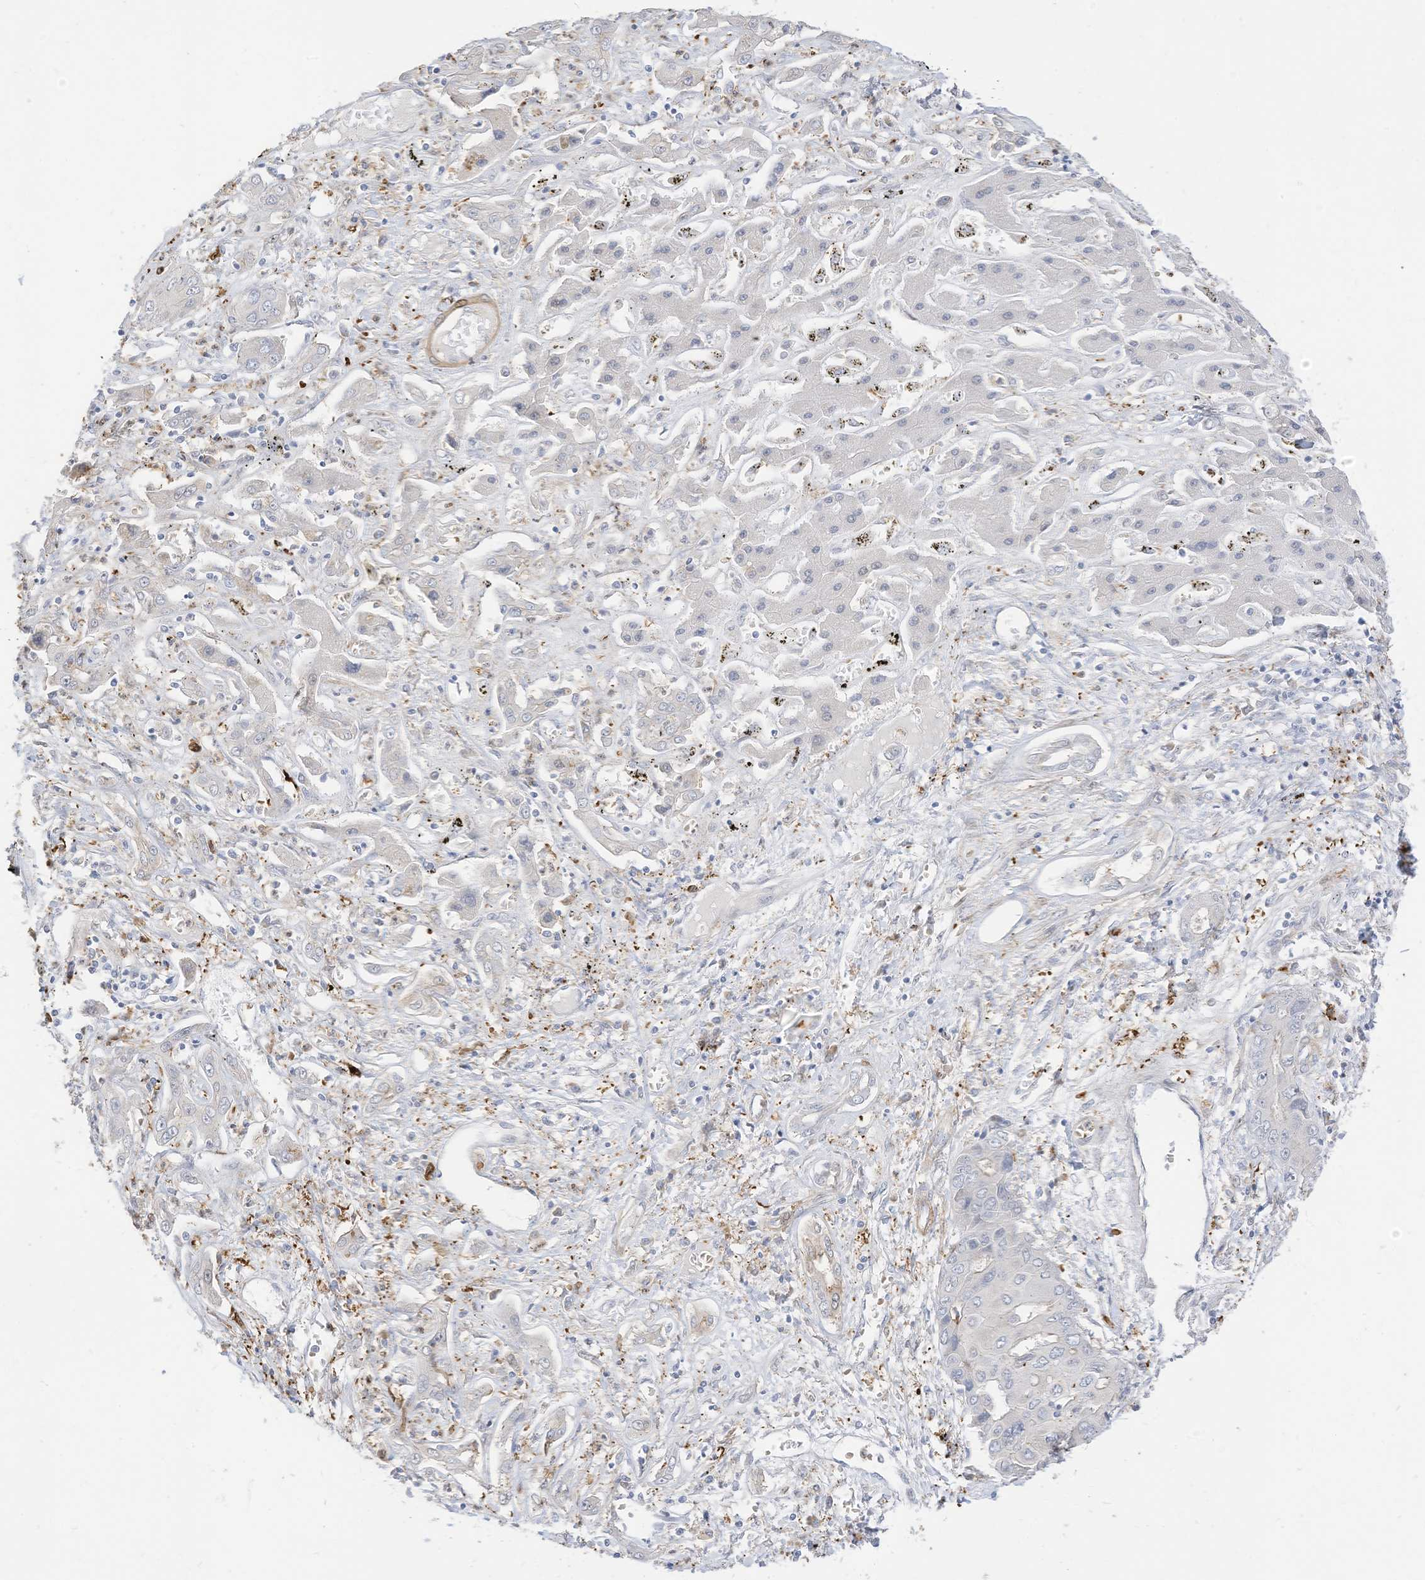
{"staining": {"intensity": "negative", "quantity": "none", "location": "none"}, "tissue": "liver cancer", "cell_type": "Tumor cells", "image_type": "cancer", "snomed": [{"axis": "morphology", "description": "Cholangiocarcinoma"}, {"axis": "topography", "description": "Liver"}], "caption": "Immunohistochemistry (IHC) image of neoplastic tissue: human liver cancer (cholangiocarcinoma) stained with DAB reveals no significant protein expression in tumor cells. The staining was performed using DAB (3,3'-diaminobenzidine) to visualize the protein expression in brown, while the nuclei were stained in blue with hematoxylin (Magnification: 20x).", "gene": "ATP13A1", "patient": {"sex": "male", "age": 67}}